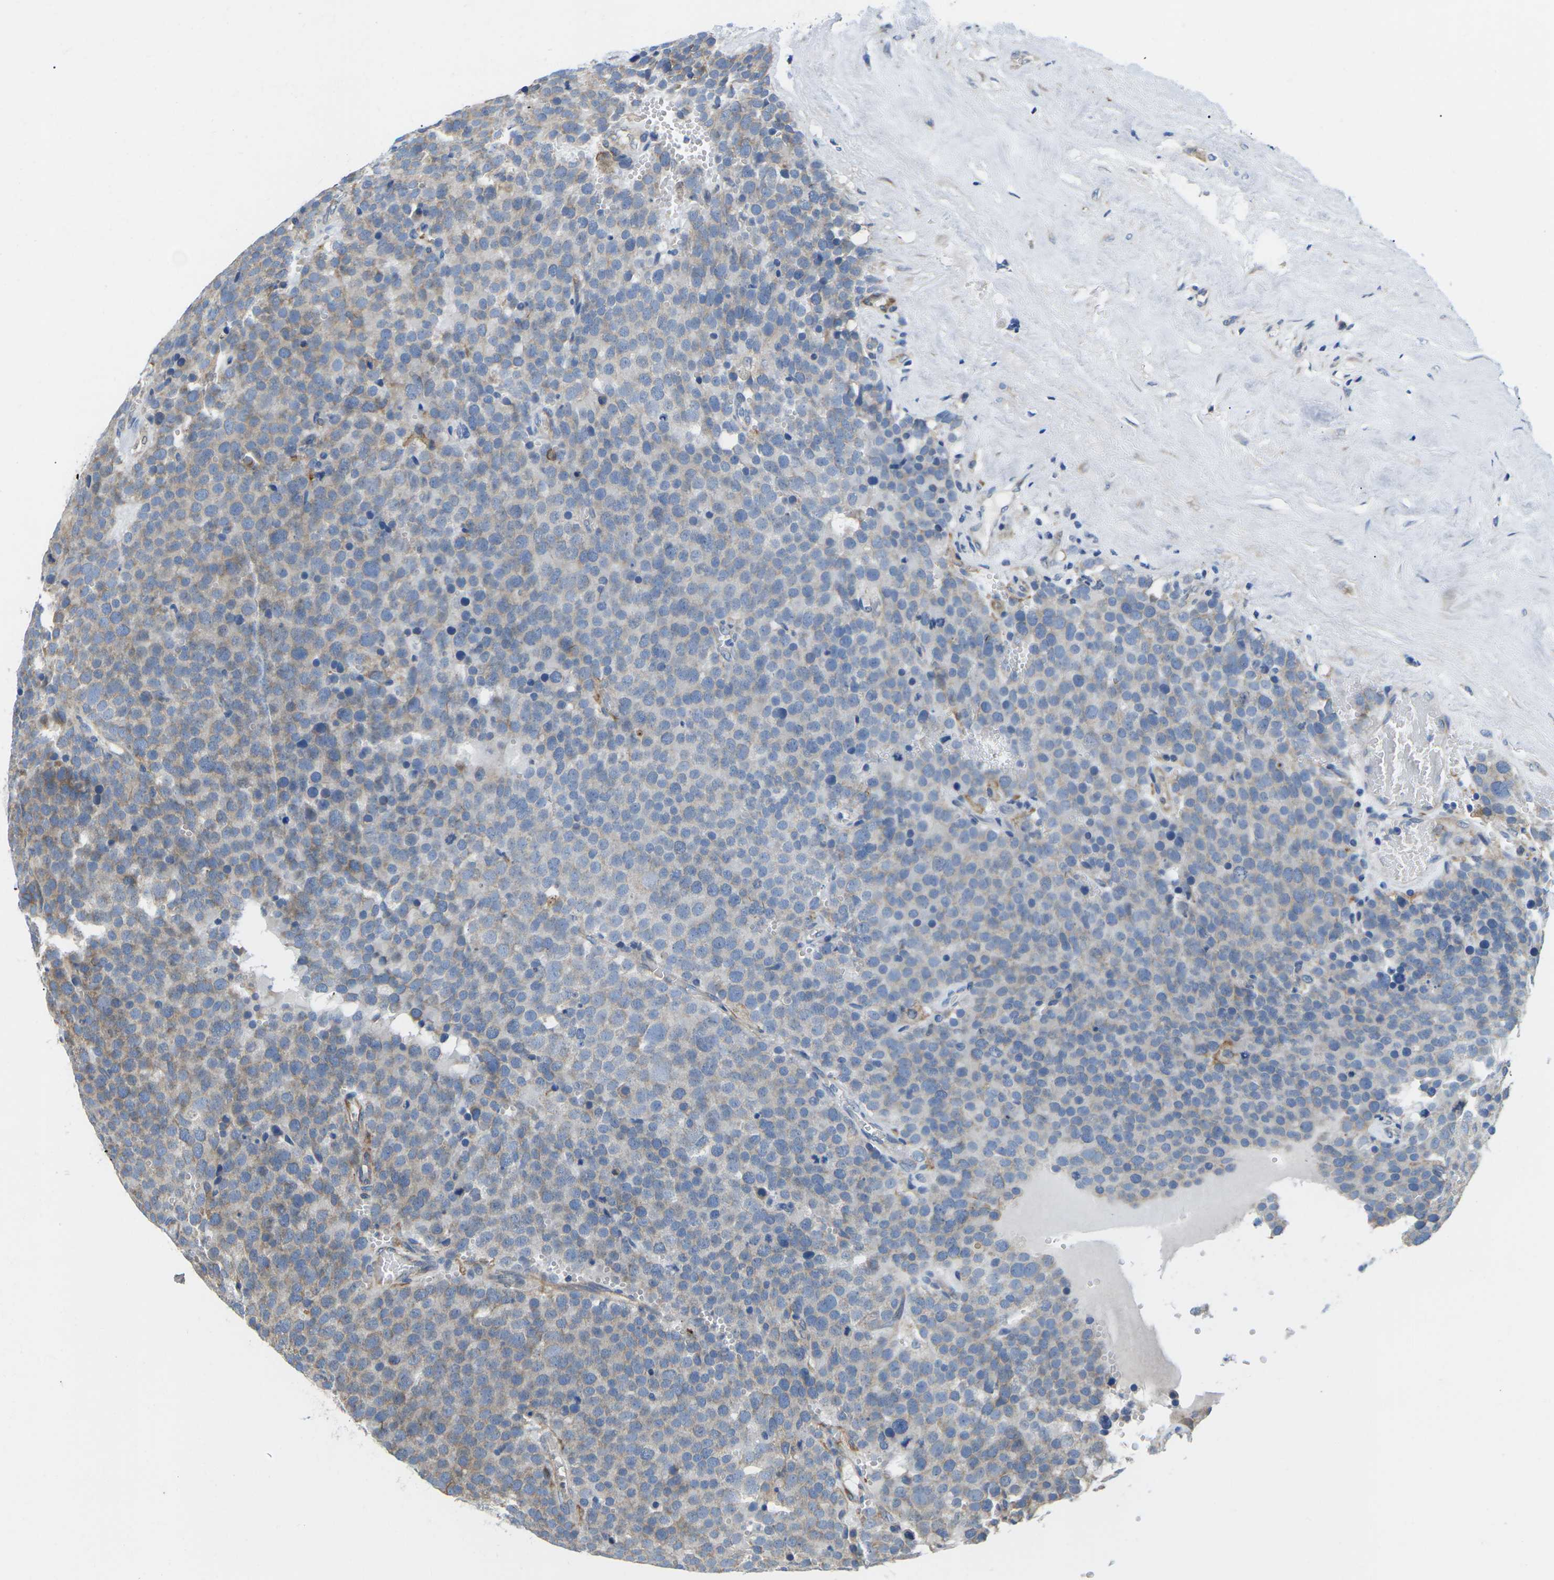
{"staining": {"intensity": "negative", "quantity": "none", "location": "none"}, "tissue": "testis cancer", "cell_type": "Tumor cells", "image_type": "cancer", "snomed": [{"axis": "morphology", "description": "Normal tissue, NOS"}, {"axis": "morphology", "description": "Seminoma, NOS"}, {"axis": "topography", "description": "Testis"}], "caption": "This image is of testis seminoma stained with immunohistochemistry to label a protein in brown with the nuclei are counter-stained blue. There is no expression in tumor cells. (DAB (3,3'-diaminobenzidine) IHC, high magnification).", "gene": "TMEFF2", "patient": {"sex": "male", "age": 71}}